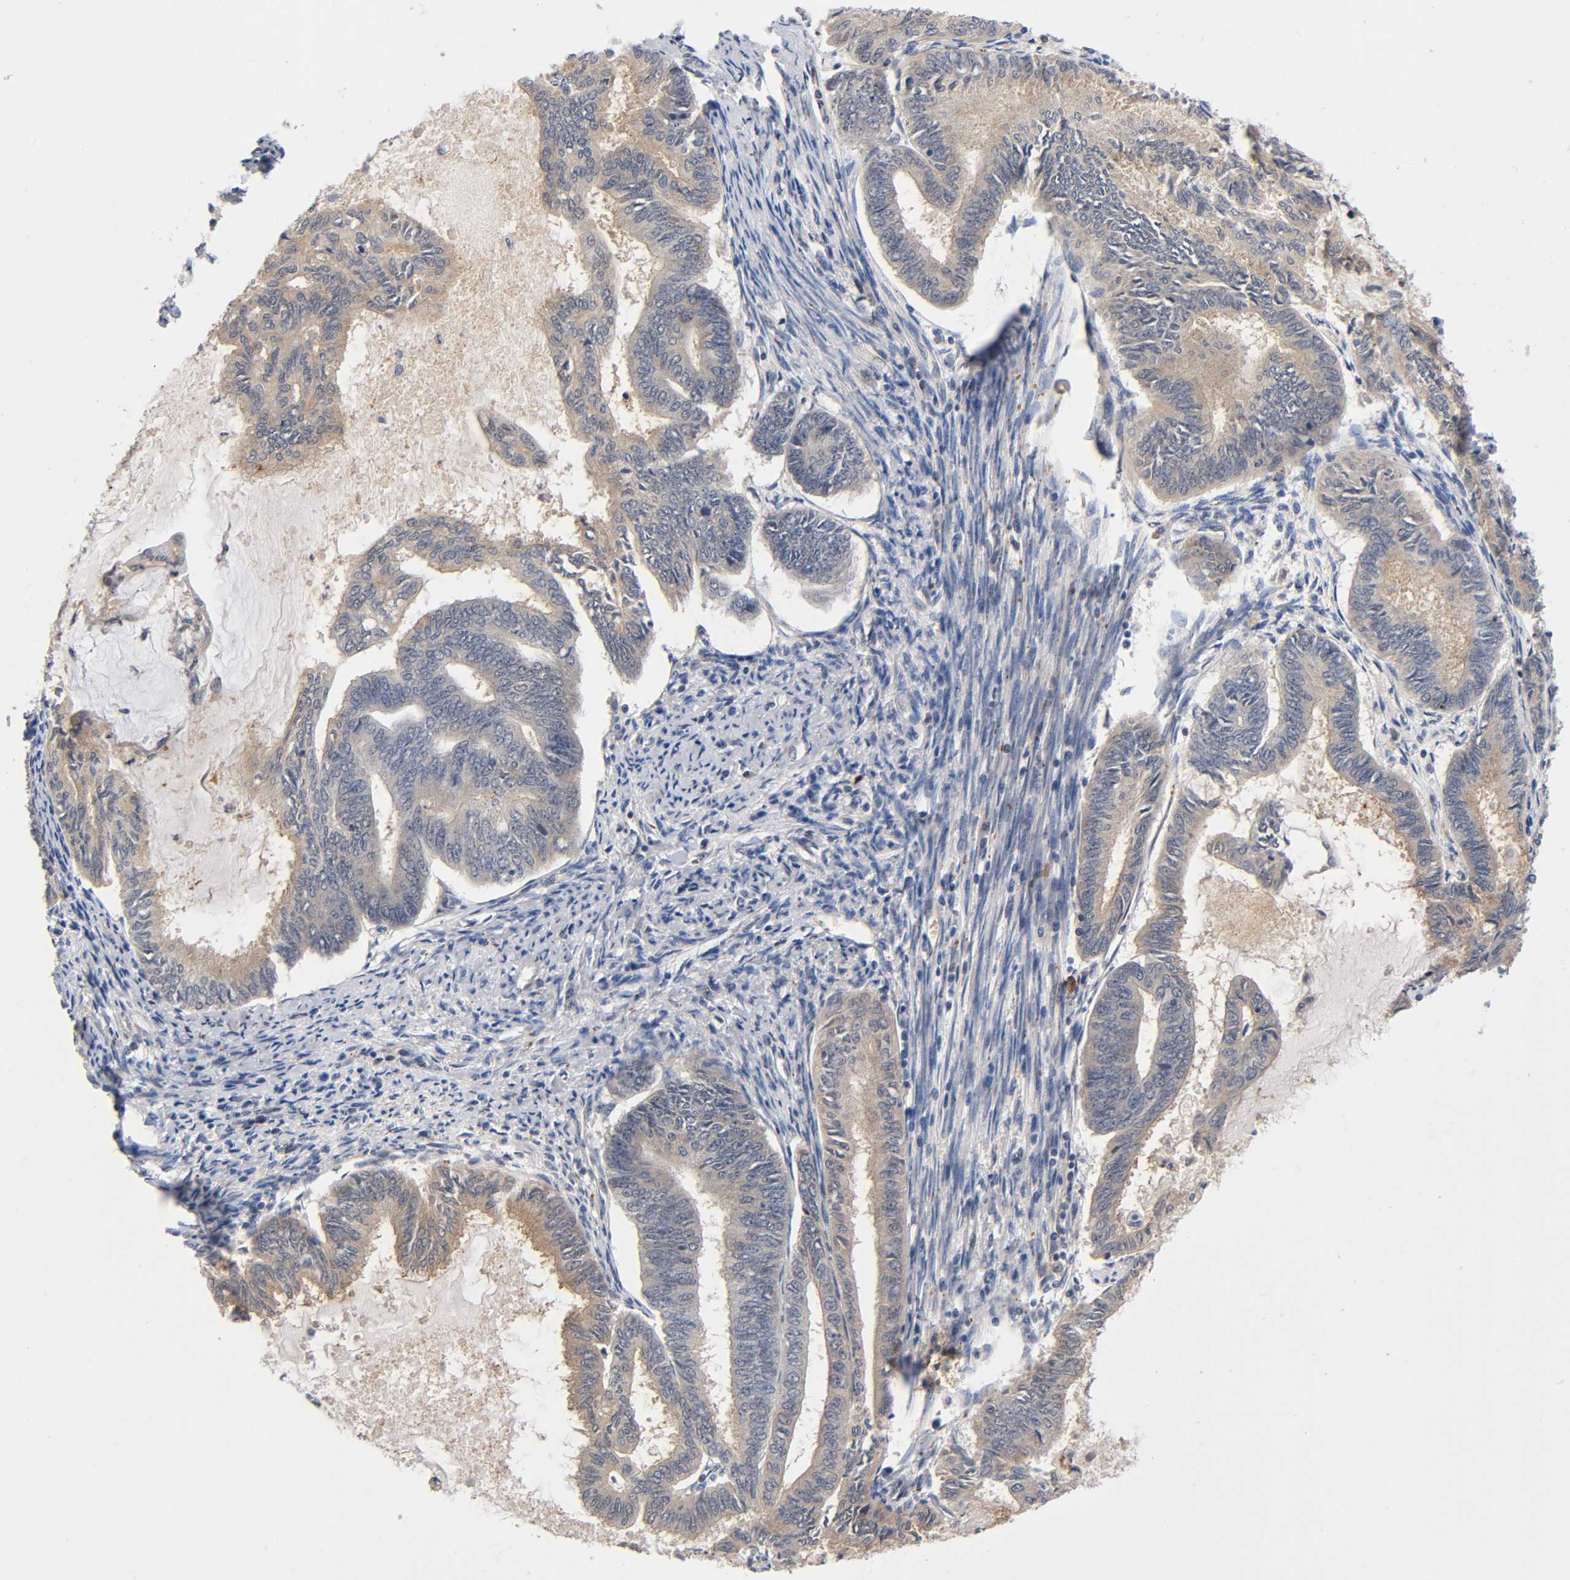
{"staining": {"intensity": "weak", "quantity": ">75%", "location": "cytoplasmic/membranous"}, "tissue": "endometrial cancer", "cell_type": "Tumor cells", "image_type": "cancer", "snomed": [{"axis": "morphology", "description": "Adenocarcinoma, NOS"}, {"axis": "topography", "description": "Endometrium"}], "caption": "Human endometrial cancer stained for a protein (brown) exhibits weak cytoplasmic/membranous positive positivity in about >75% of tumor cells.", "gene": "PRKAB1", "patient": {"sex": "female", "age": 86}}